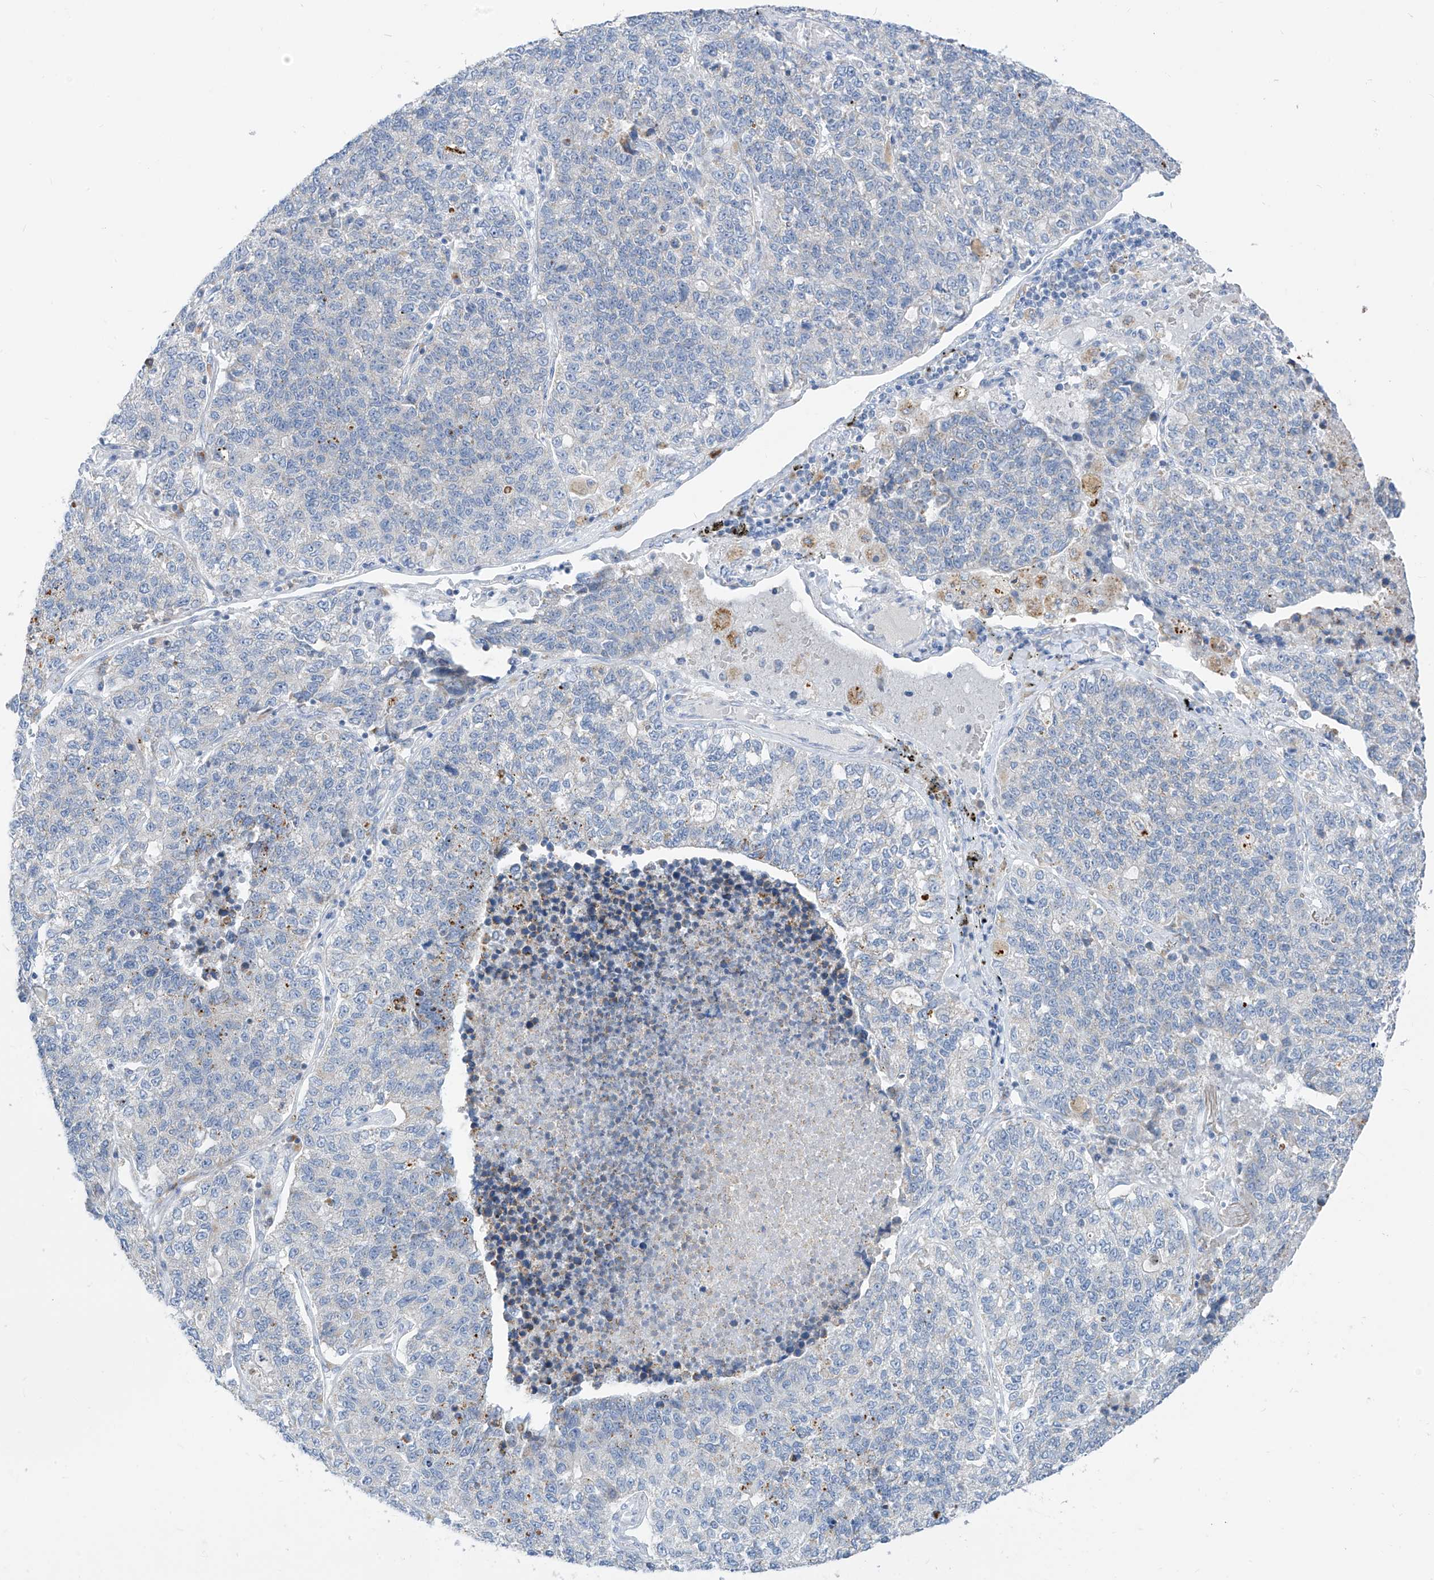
{"staining": {"intensity": "negative", "quantity": "none", "location": "none"}, "tissue": "lung cancer", "cell_type": "Tumor cells", "image_type": "cancer", "snomed": [{"axis": "morphology", "description": "Adenocarcinoma, NOS"}, {"axis": "topography", "description": "Lung"}], "caption": "This is an immunohistochemistry histopathology image of lung cancer (adenocarcinoma). There is no expression in tumor cells.", "gene": "ZNF404", "patient": {"sex": "male", "age": 49}}